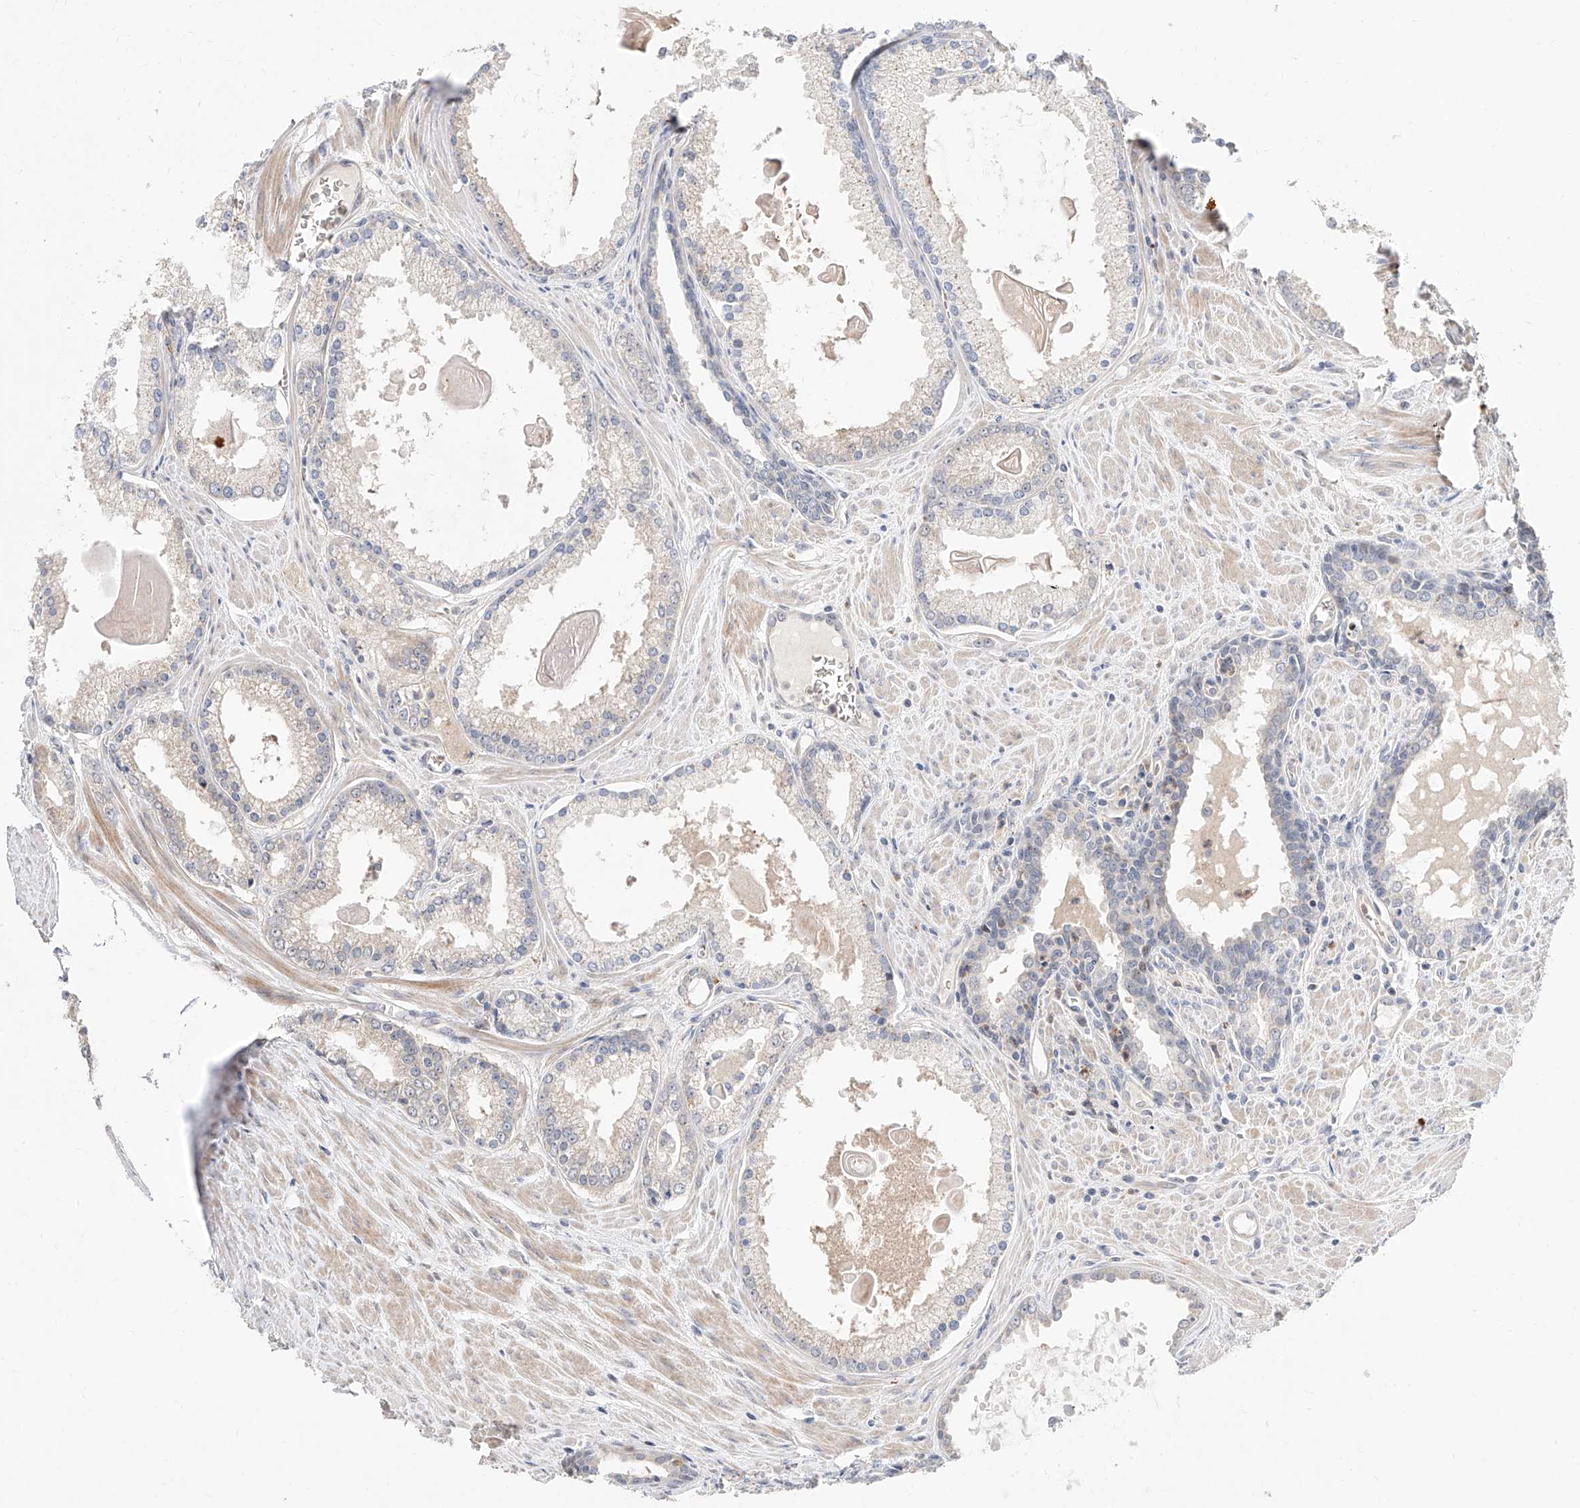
{"staining": {"intensity": "negative", "quantity": "none", "location": "none"}, "tissue": "prostate cancer", "cell_type": "Tumor cells", "image_type": "cancer", "snomed": [{"axis": "morphology", "description": "Adenocarcinoma, Low grade"}, {"axis": "topography", "description": "Prostate"}], "caption": "There is no significant expression in tumor cells of low-grade adenocarcinoma (prostate). (IHC, brightfield microscopy, high magnification).", "gene": "FUCA2", "patient": {"sex": "male", "age": 54}}